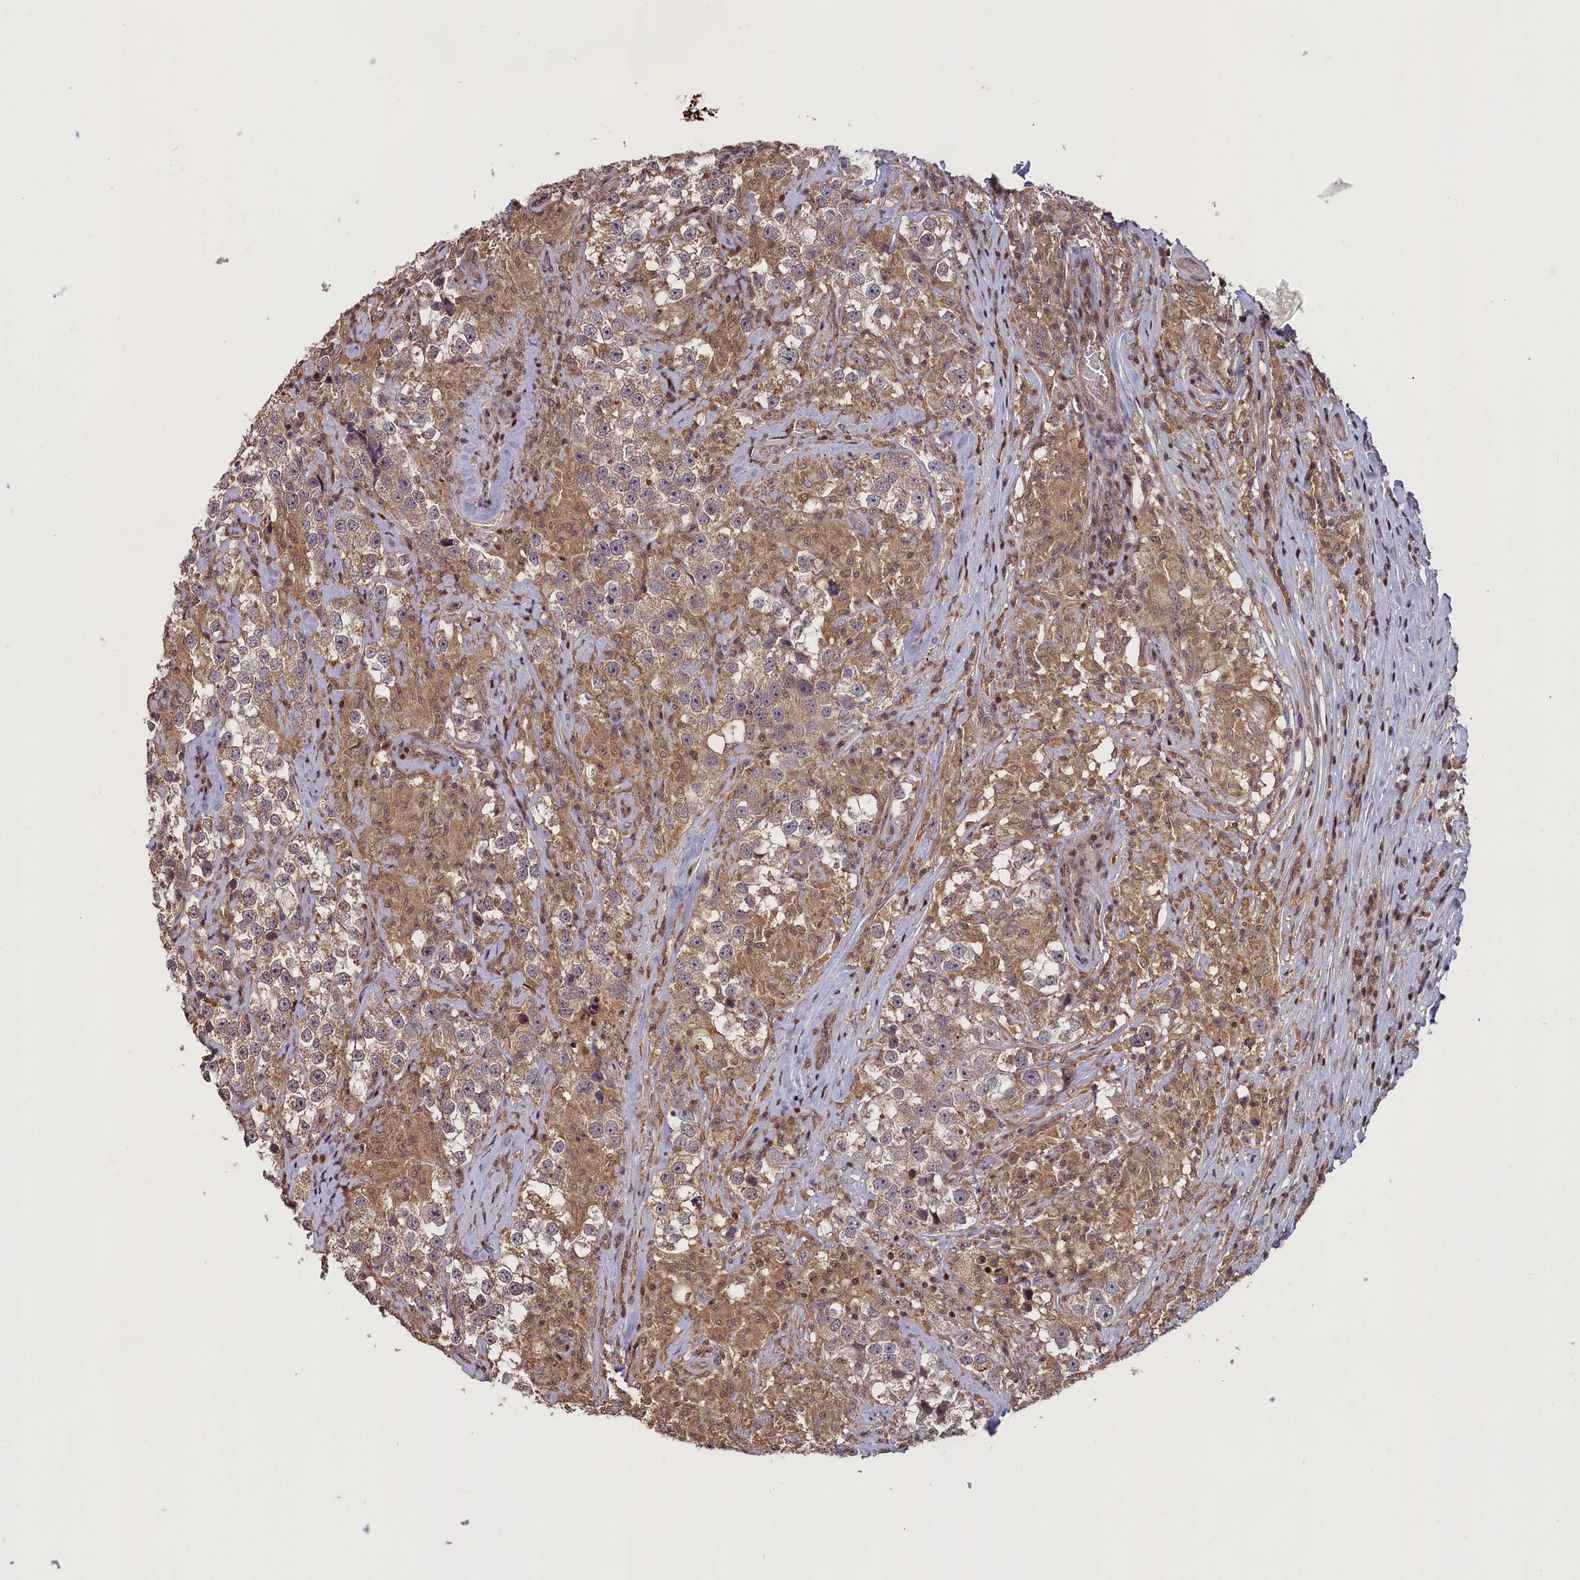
{"staining": {"intensity": "moderate", "quantity": ">75%", "location": "cytoplasmic/membranous"}, "tissue": "testis cancer", "cell_type": "Tumor cells", "image_type": "cancer", "snomed": [{"axis": "morphology", "description": "Seminoma, NOS"}, {"axis": "topography", "description": "Testis"}], "caption": "There is medium levels of moderate cytoplasmic/membranous positivity in tumor cells of testis cancer, as demonstrated by immunohistochemical staining (brown color).", "gene": "NUBP1", "patient": {"sex": "male", "age": 46}}